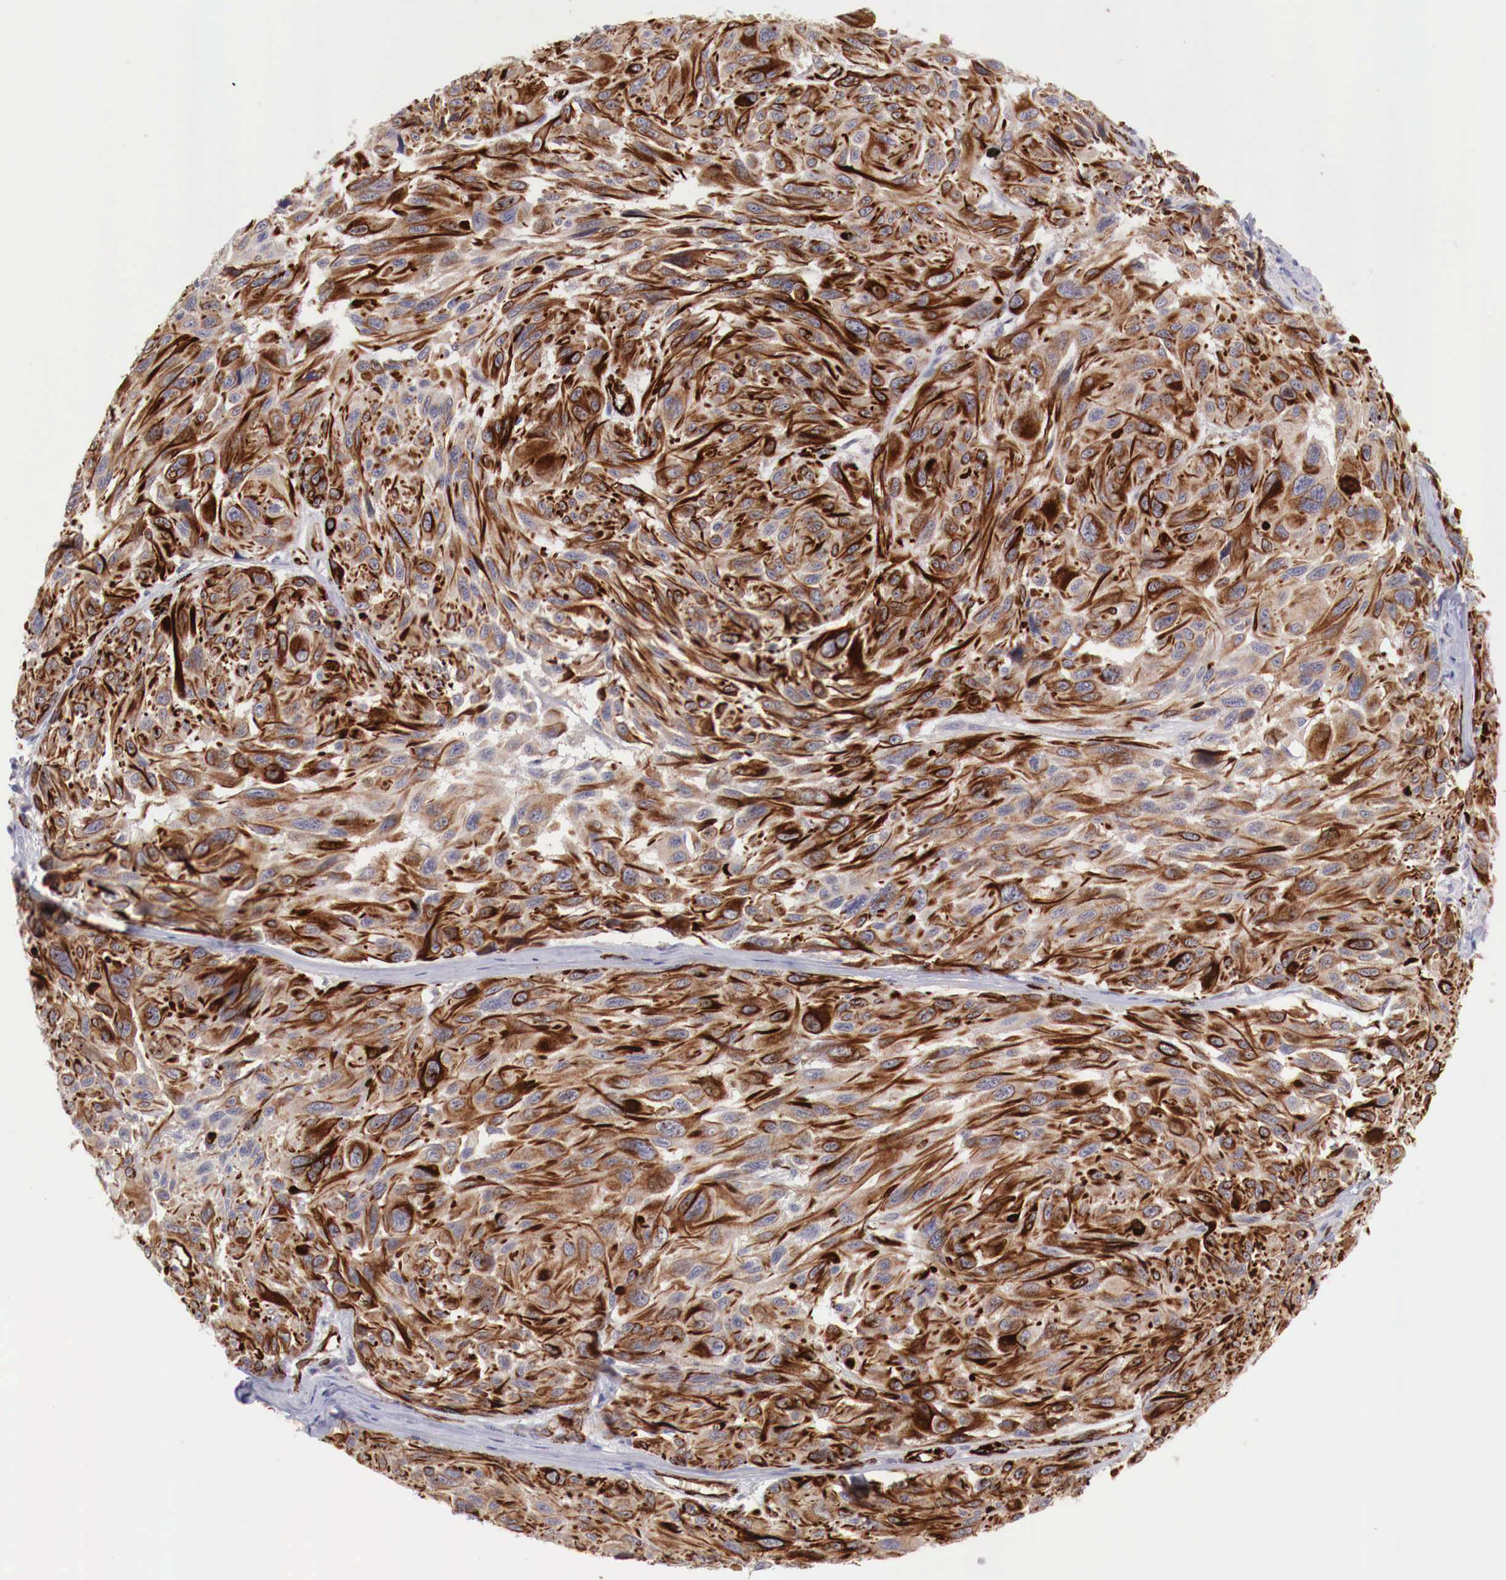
{"staining": {"intensity": "strong", "quantity": "25%-75%", "location": "cytoplasmic/membranous"}, "tissue": "melanoma", "cell_type": "Tumor cells", "image_type": "cancer", "snomed": [{"axis": "morphology", "description": "Malignant melanoma, NOS"}, {"axis": "topography", "description": "Skin"}], "caption": "Strong cytoplasmic/membranous positivity is identified in approximately 25%-75% of tumor cells in melanoma. Using DAB (brown) and hematoxylin (blue) stains, captured at high magnification using brightfield microscopy.", "gene": "WT1", "patient": {"sex": "male", "age": 70}}